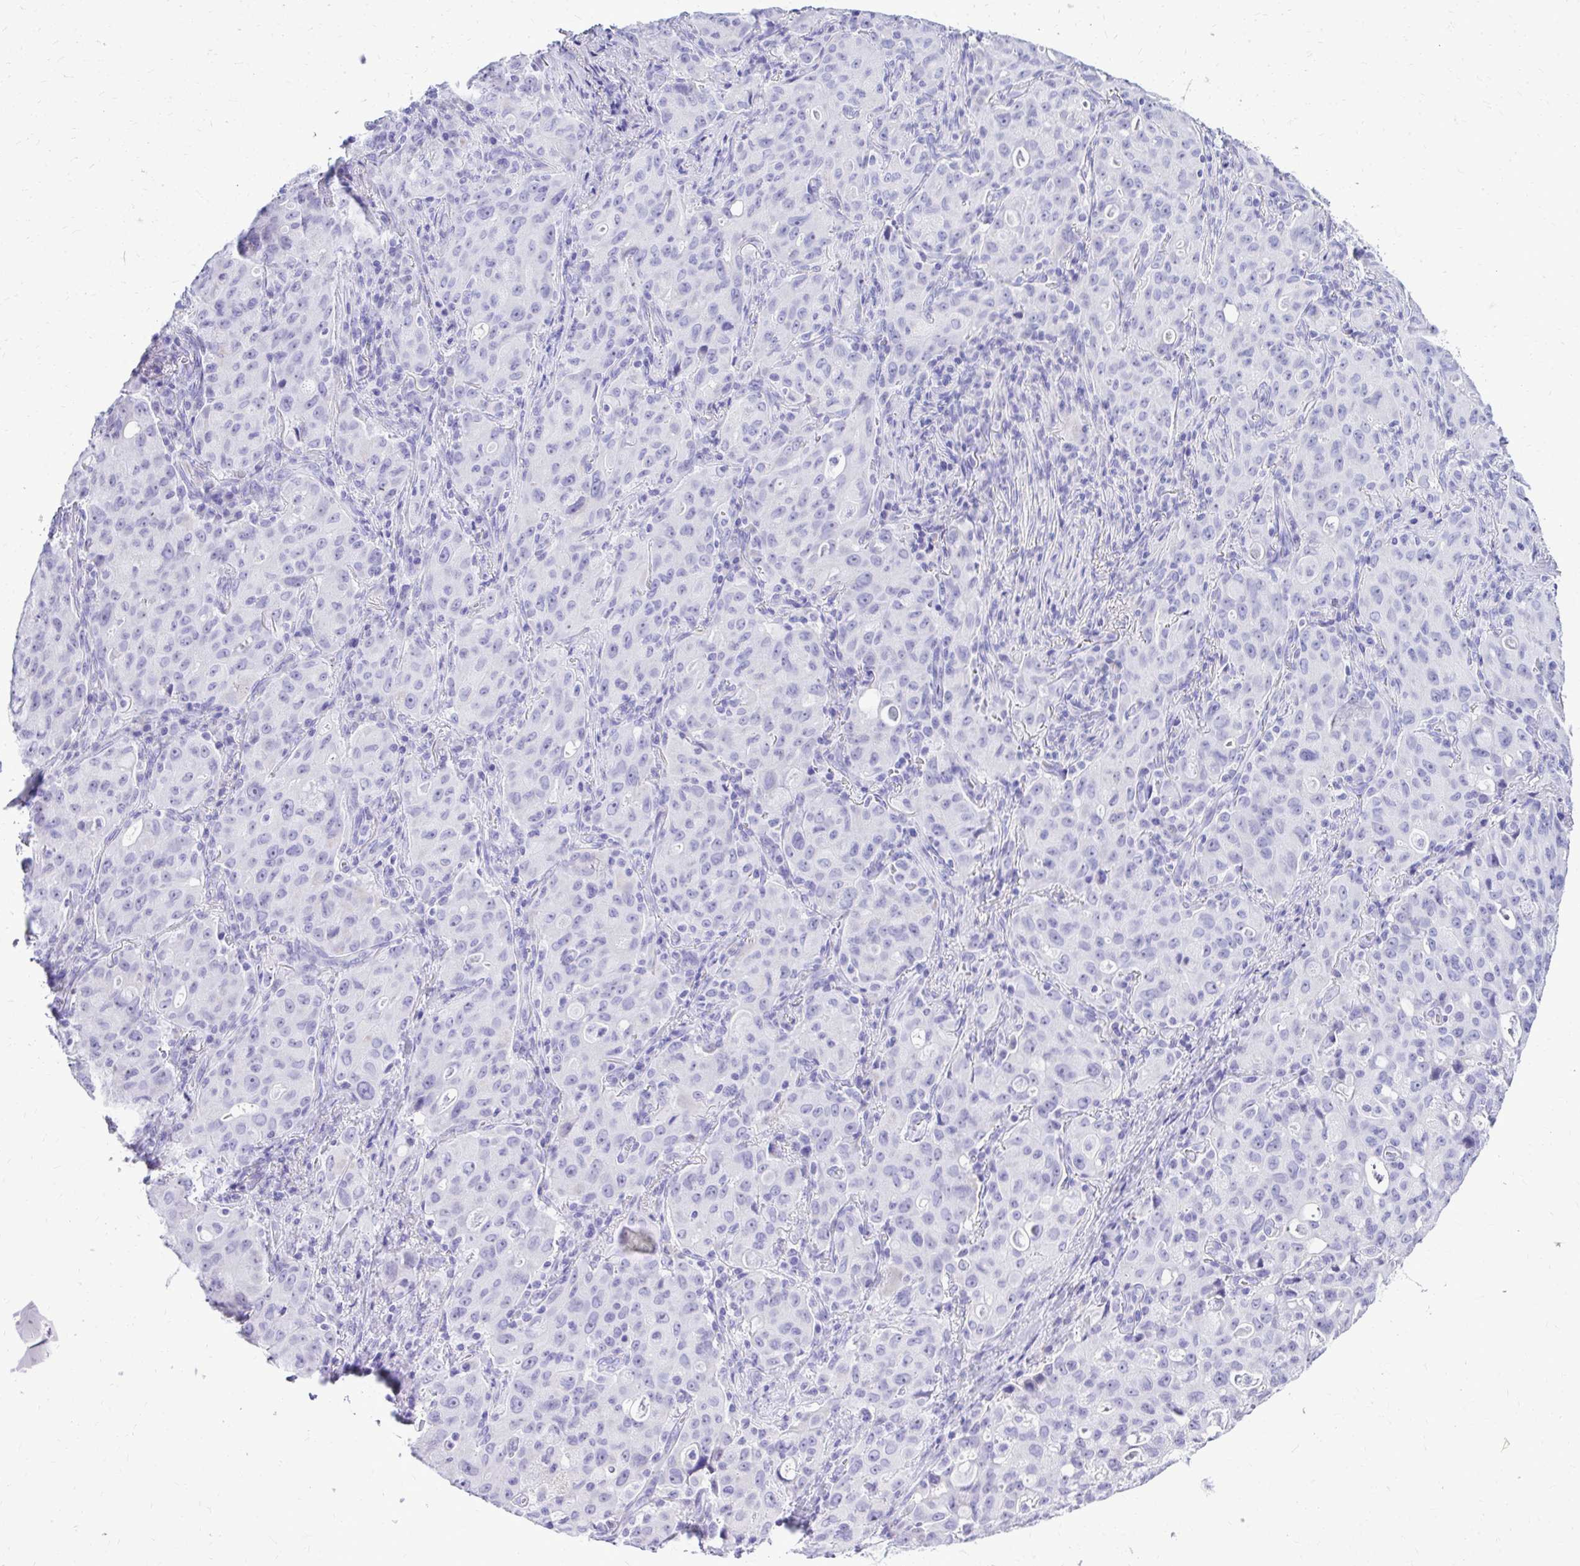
{"staining": {"intensity": "negative", "quantity": "none", "location": "none"}, "tissue": "lung cancer", "cell_type": "Tumor cells", "image_type": "cancer", "snomed": [{"axis": "morphology", "description": "Adenocarcinoma, NOS"}, {"axis": "topography", "description": "Lung"}], "caption": "Immunohistochemical staining of lung cancer shows no significant staining in tumor cells.", "gene": "RALYL", "patient": {"sex": "female", "age": 44}}